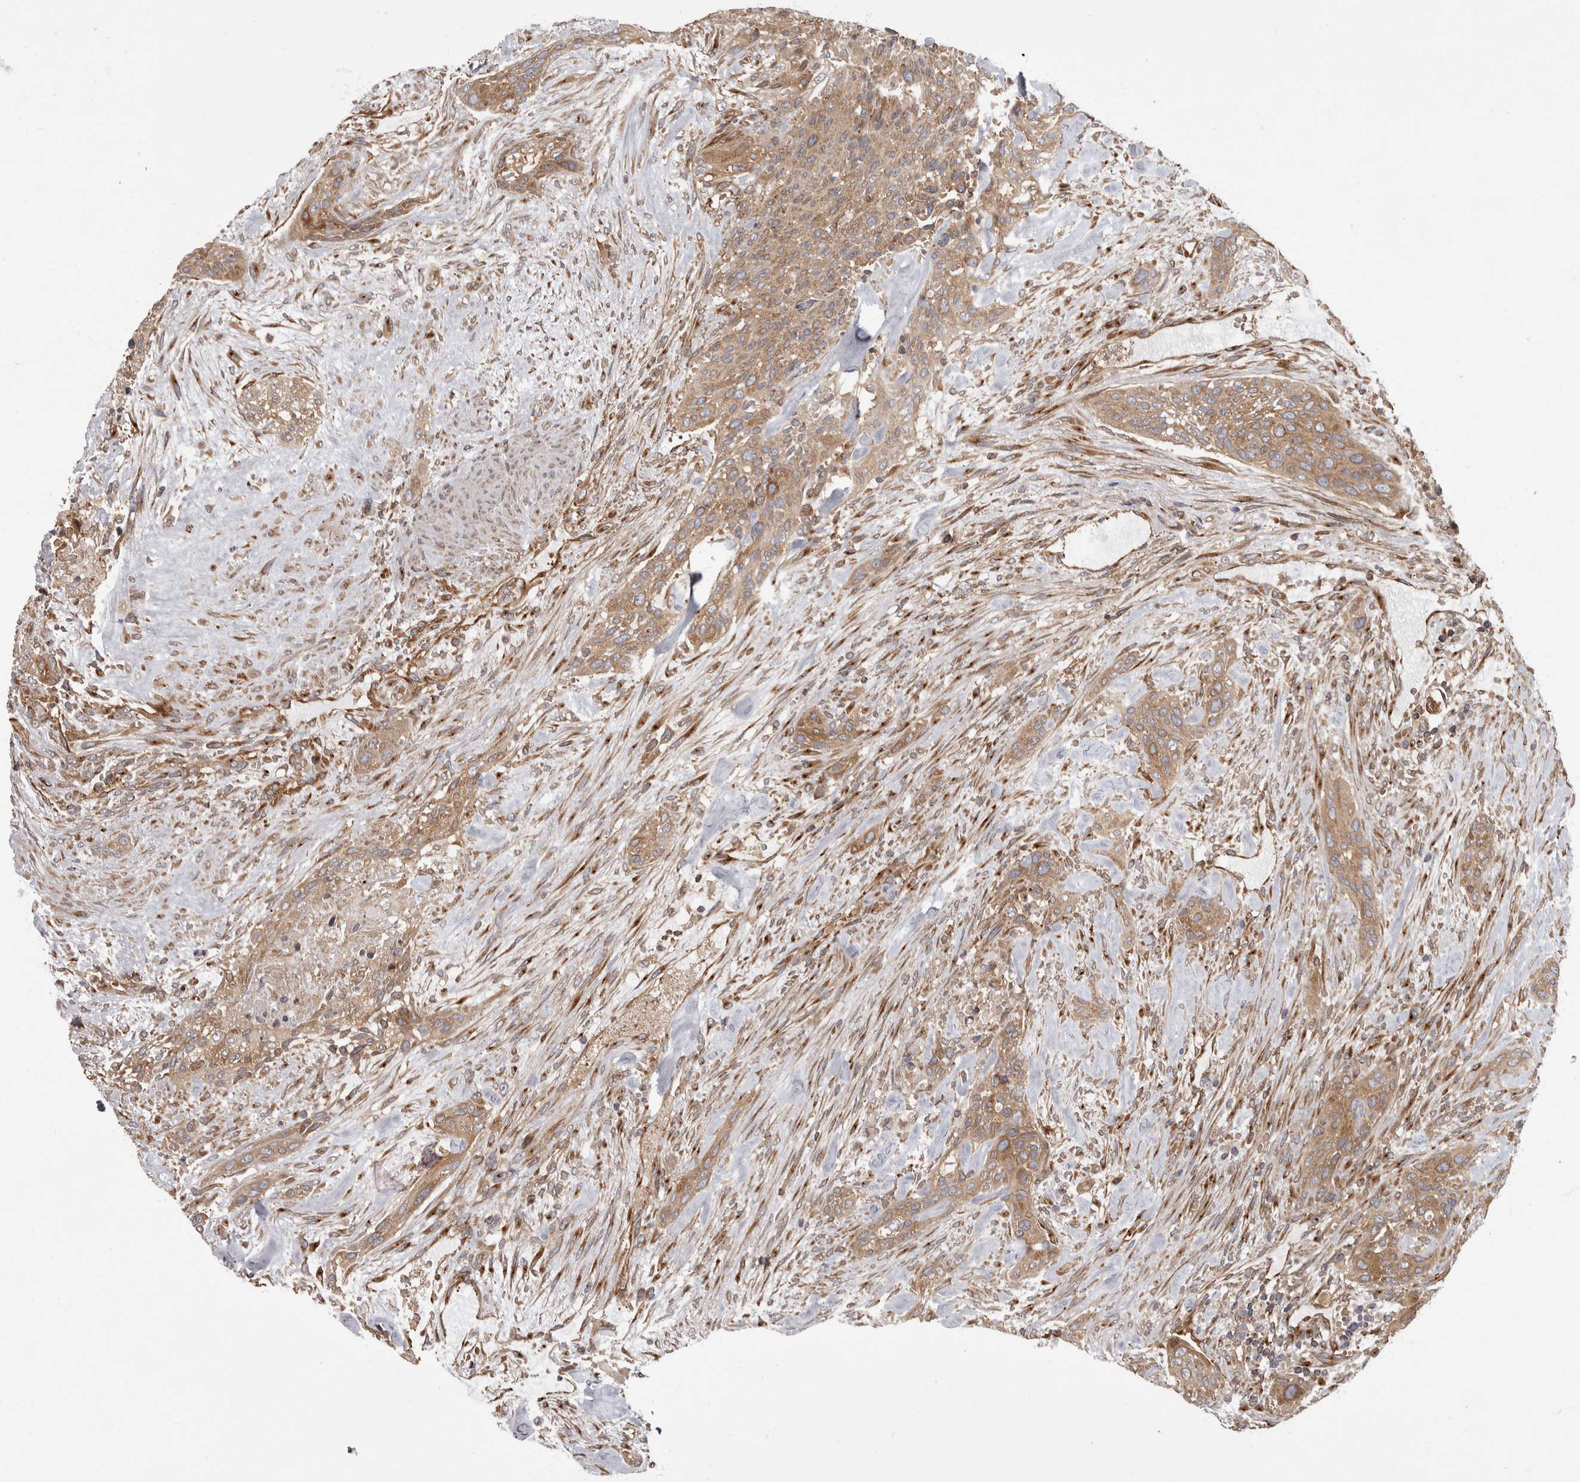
{"staining": {"intensity": "moderate", "quantity": ">75%", "location": "cytoplasmic/membranous"}, "tissue": "urothelial cancer", "cell_type": "Tumor cells", "image_type": "cancer", "snomed": [{"axis": "morphology", "description": "Urothelial carcinoma, High grade"}, {"axis": "topography", "description": "Urinary bladder"}], "caption": "DAB (3,3'-diaminobenzidine) immunohistochemical staining of human urothelial cancer reveals moderate cytoplasmic/membranous protein positivity in about >75% of tumor cells.", "gene": "HOOK3", "patient": {"sex": "male", "age": 35}}